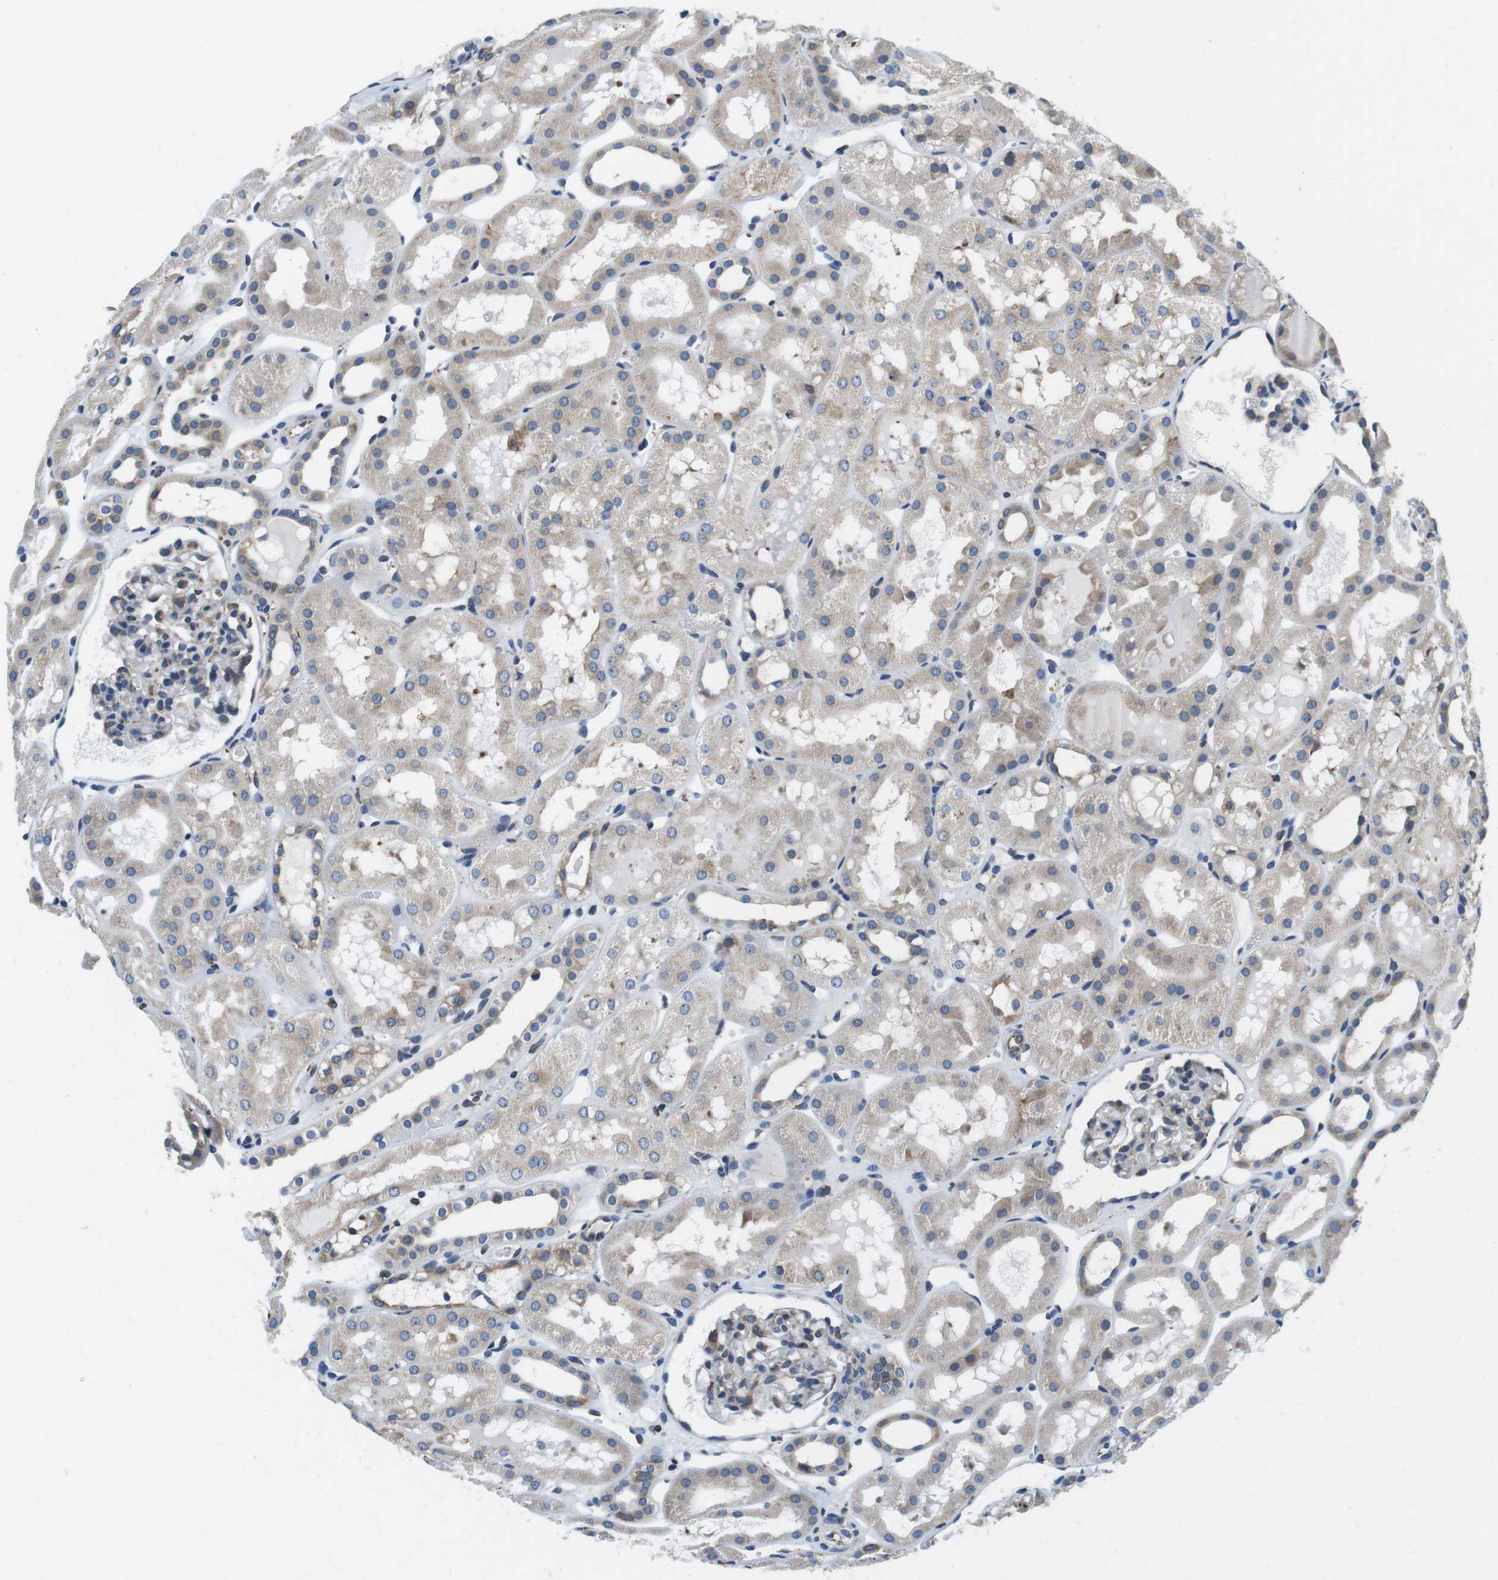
{"staining": {"intensity": "moderate", "quantity": "<25%", "location": "cytoplasmic/membranous"}, "tissue": "kidney", "cell_type": "Cells in glomeruli", "image_type": "normal", "snomed": [{"axis": "morphology", "description": "Normal tissue, NOS"}, {"axis": "topography", "description": "Kidney"}, {"axis": "topography", "description": "Urinary bladder"}], "caption": "A high-resolution micrograph shows immunohistochemistry staining of unremarkable kidney, which exhibits moderate cytoplasmic/membranous positivity in about <25% of cells in glomeruli.", "gene": "UGGT1", "patient": {"sex": "male", "age": 16}}